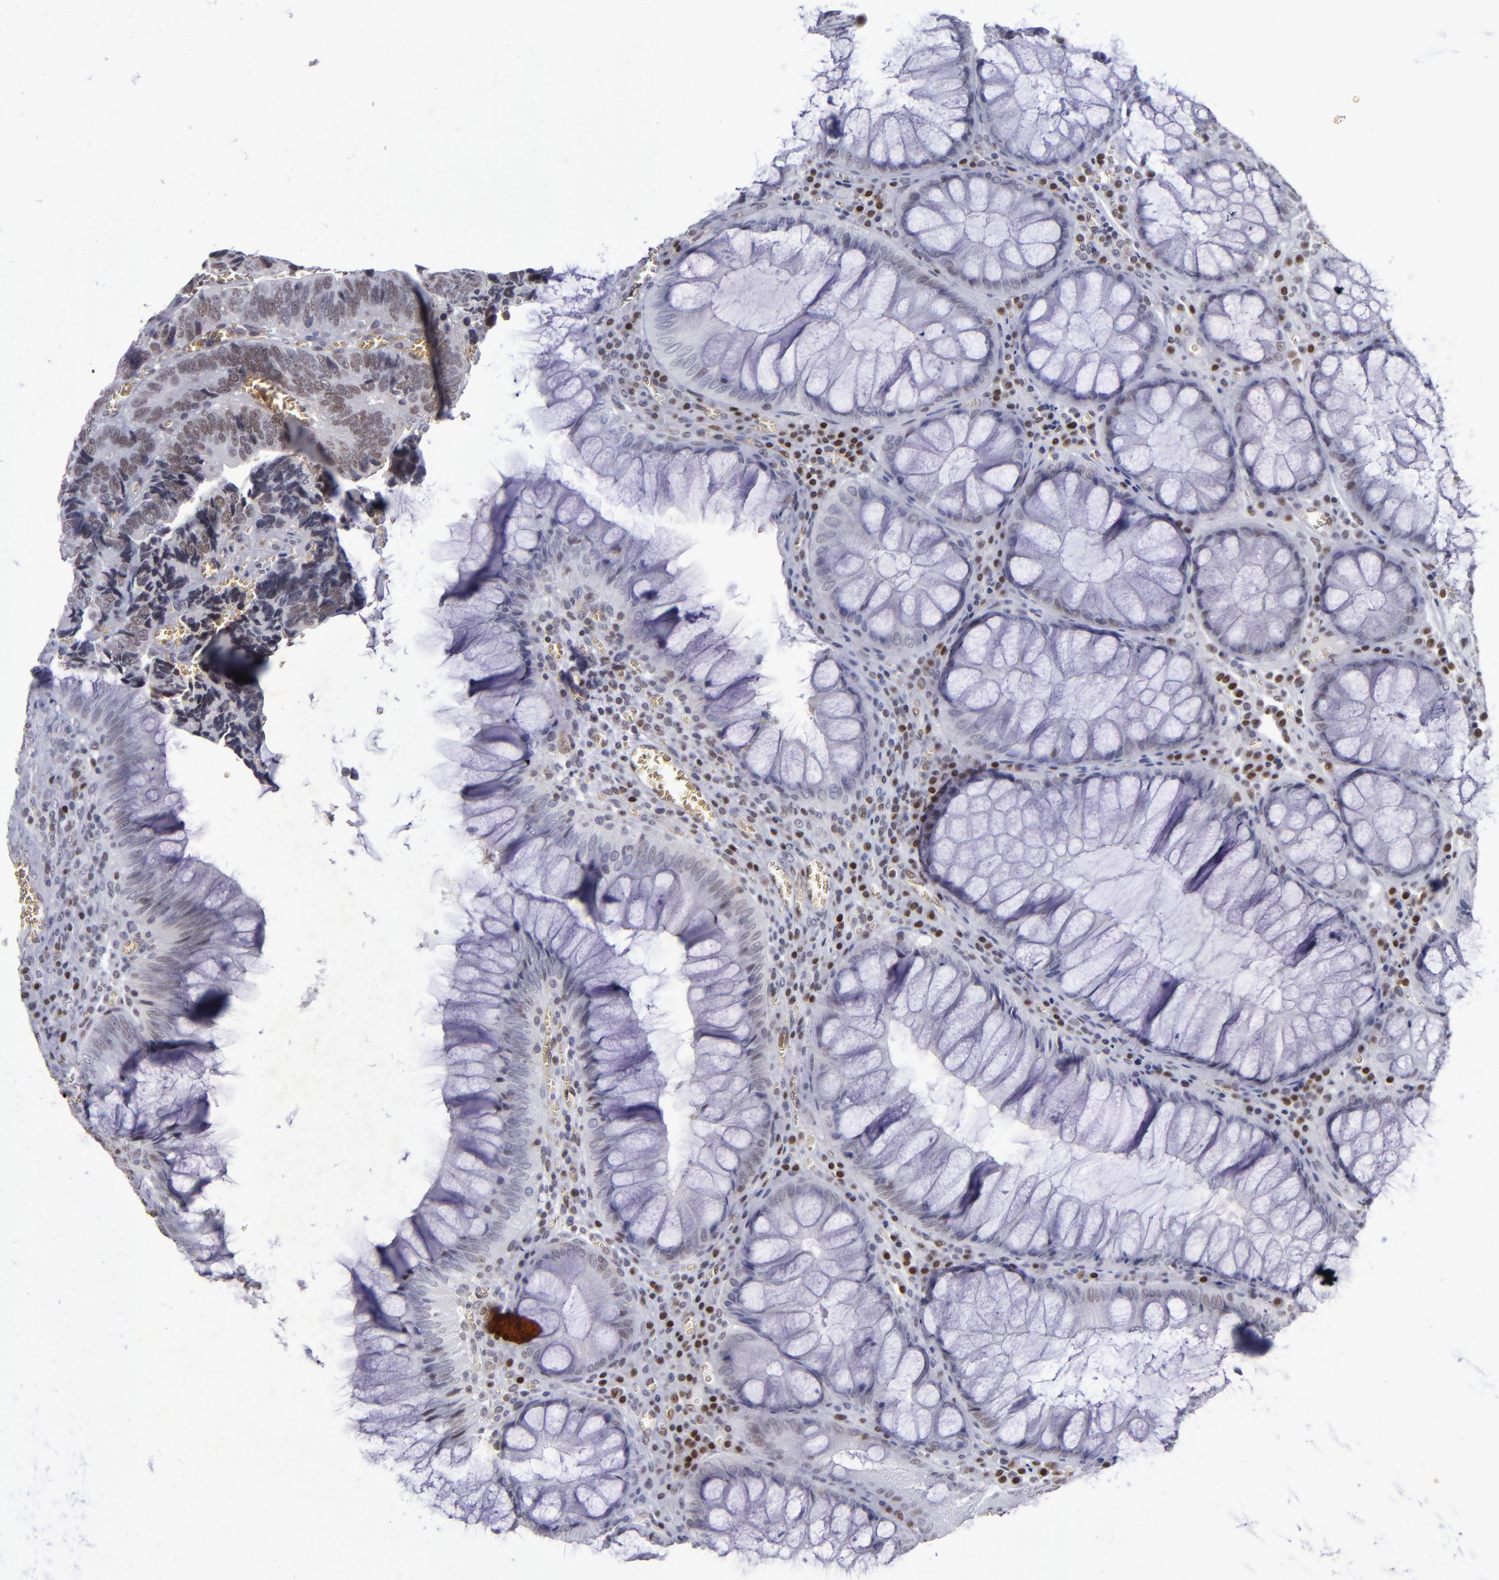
{"staining": {"intensity": "strong", "quantity": ">75%", "location": "nuclear"}, "tissue": "colorectal cancer", "cell_type": "Tumor cells", "image_type": "cancer", "snomed": [{"axis": "morphology", "description": "Adenocarcinoma, NOS"}, {"axis": "topography", "description": "Colon"}], "caption": "High-power microscopy captured an immunohistochemistry (IHC) photomicrograph of colorectal cancer, revealing strong nuclear positivity in about >75% of tumor cells.", "gene": "MGMT", "patient": {"sex": "male", "age": 72}}